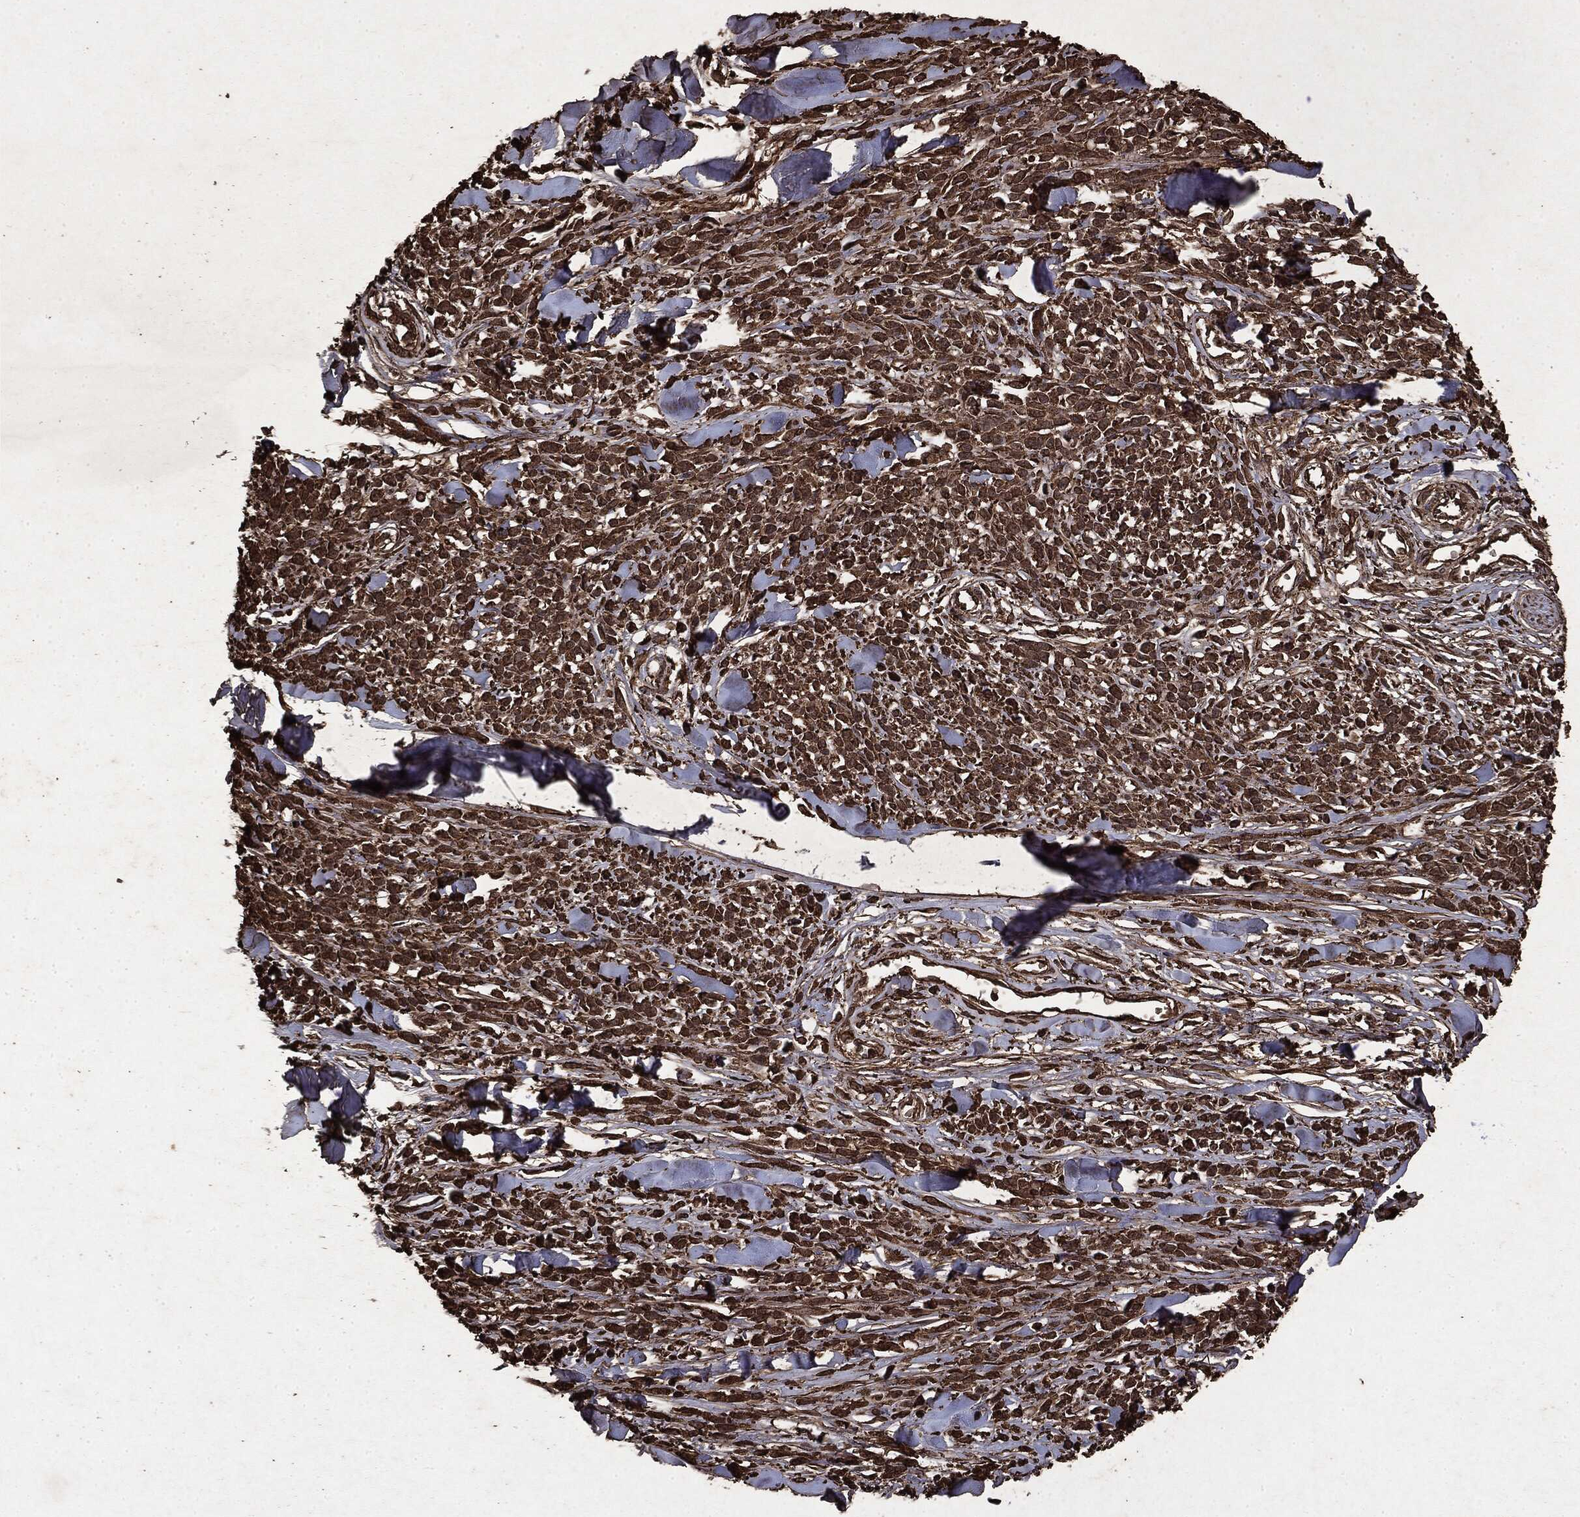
{"staining": {"intensity": "strong", "quantity": ">75%", "location": "cytoplasmic/membranous"}, "tissue": "melanoma", "cell_type": "Tumor cells", "image_type": "cancer", "snomed": [{"axis": "morphology", "description": "Malignant melanoma, NOS"}, {"axis": "topography", "description": "Skin"}, {"axis": "topography", "description": "Skin of trunk"}], "caption": "Melanoma was stained to show a protein in brown. There is high levels of strong cytoplasmic/membranous staining in about >75% of tumor cells.", "gene": "ARAF", "patient": {"sex": "male", "age": 74}}